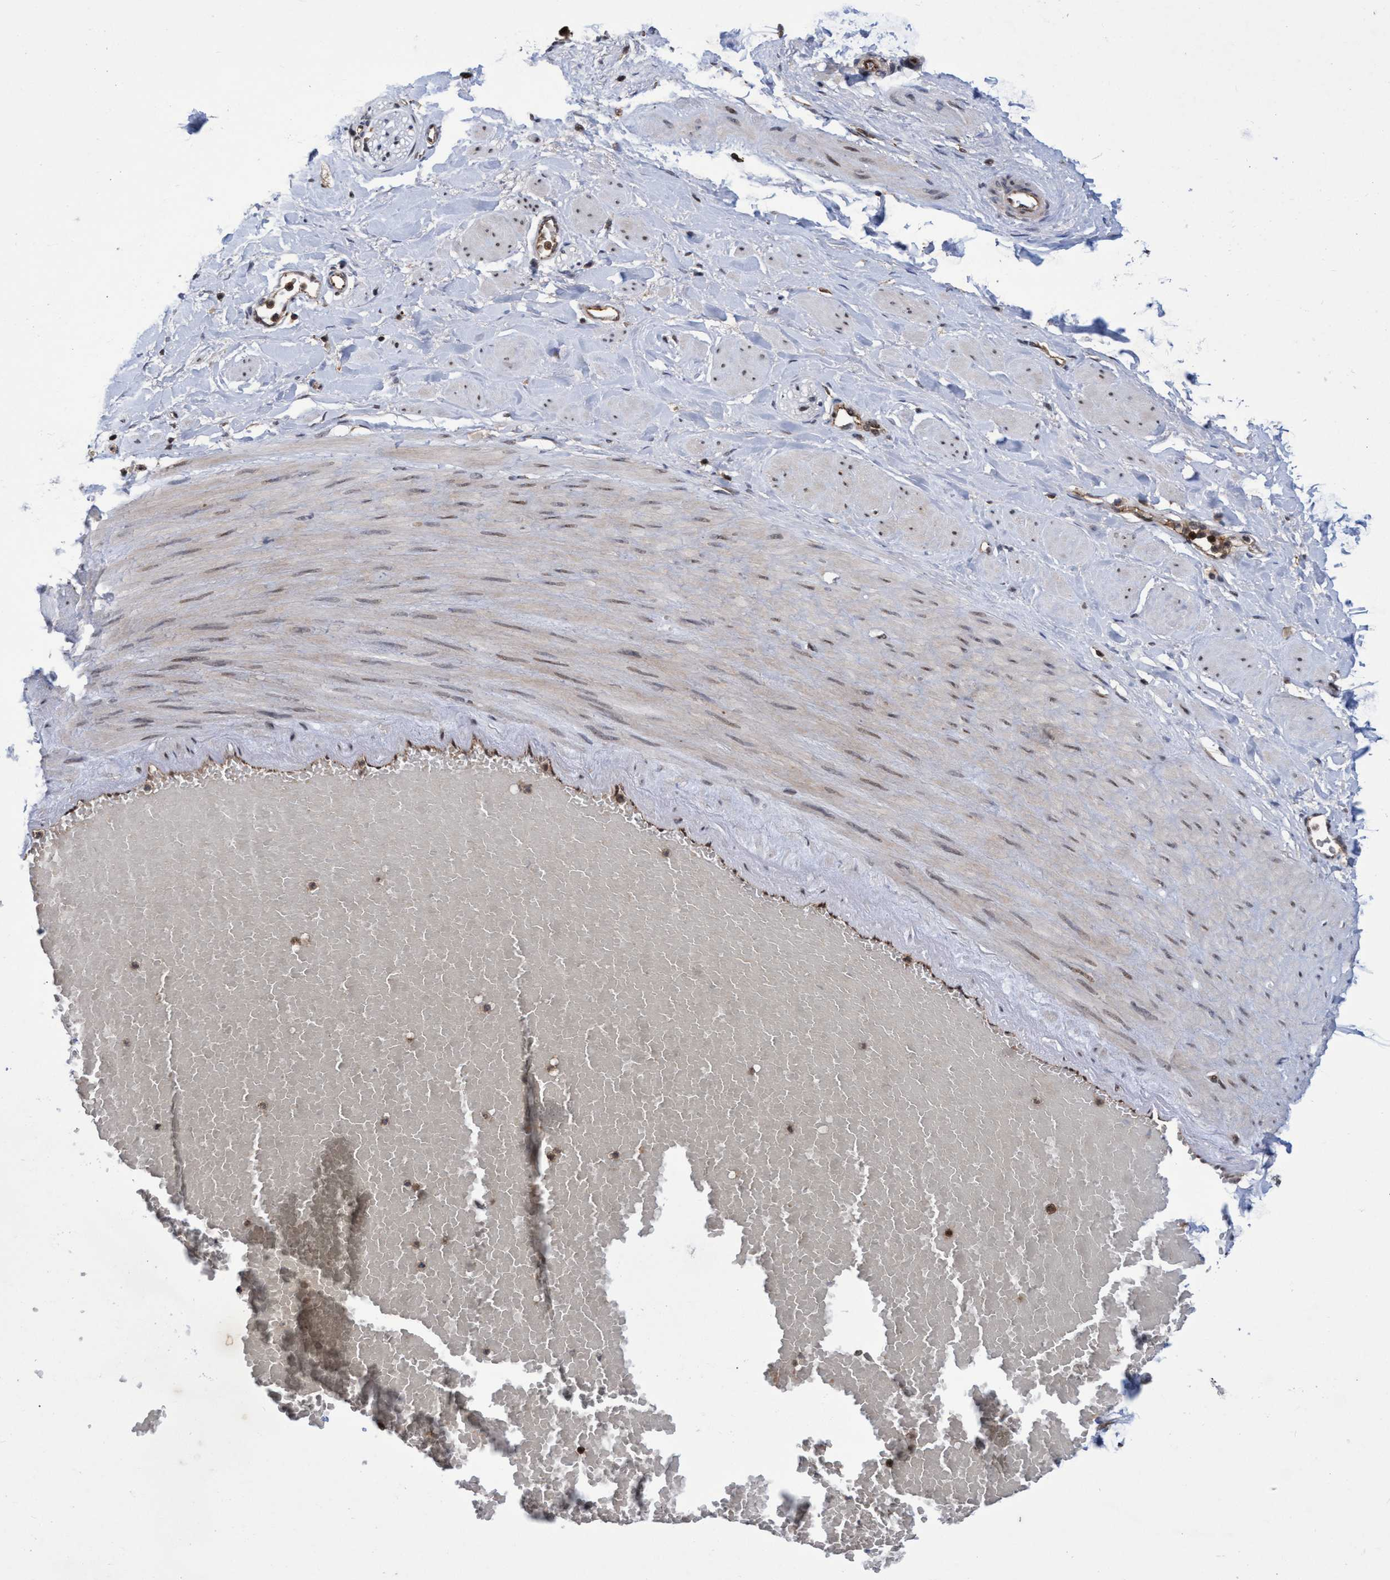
{"staining": {"intensity": "negative", "quantity": "none", "location": "none"}, "tissue": "adipose tissue", "cell_type": "Adipocytes", "image_type": "normal", "snomed": [{"axis": "morphology", "description": "Normal tissue, NOS"}, {"axis": "topography", "description": "Soft tissue"}, {"axis": "topography", "description": "Vascular tissue"}], "caption": "DAB immunohistochemical staining of benign adipose tissue demonstrates no significant positivity in adipocytes.", "gene": "GTF2F1", "patient": {"sex": "female", "age": 35}}